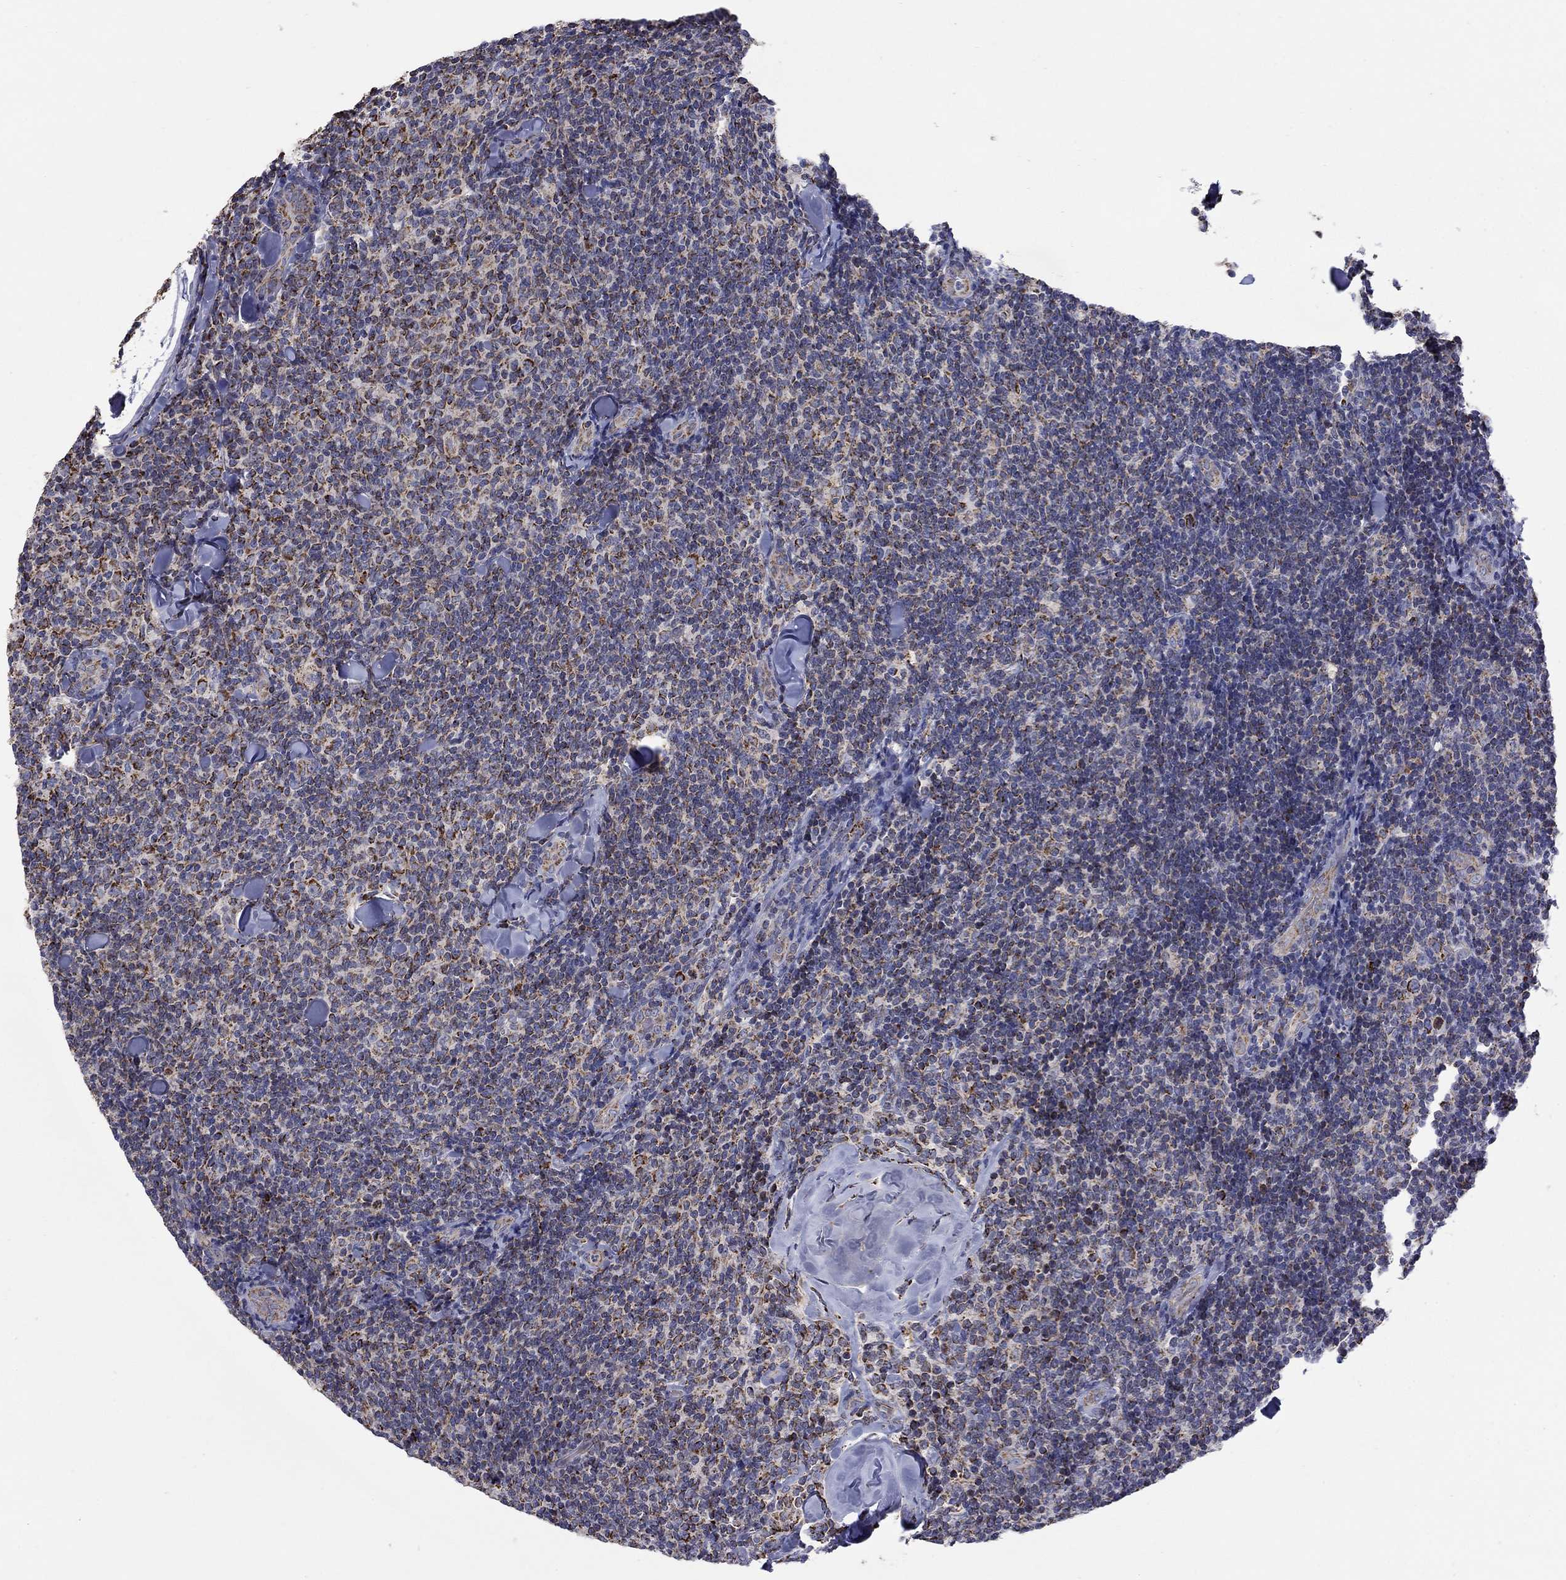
{"staining": {"intensity": "strong", "quantity": "<25%", "location": "cytoplasmic/membranous"}, "tissue": "lymphoma", "cell_type": "Tumor cells", "image_type": "cancer", "snomed": [{"axis": "morphology", "description": "Malignant lymphoma, non-Hodgkin's type, Low grade"}, {"axis": "topography", "description": "Lymph node"}], "caption": "There is medium levels of strong cytoplasmic/membranous staining in tumor cells of malignant lymphoma, non-Hodgkin's type (low-grade), as demonstrated by immunohistochemical staining (brown color).", "gene": "HPS5", "patient": {"sex": "female", "age": 56}}